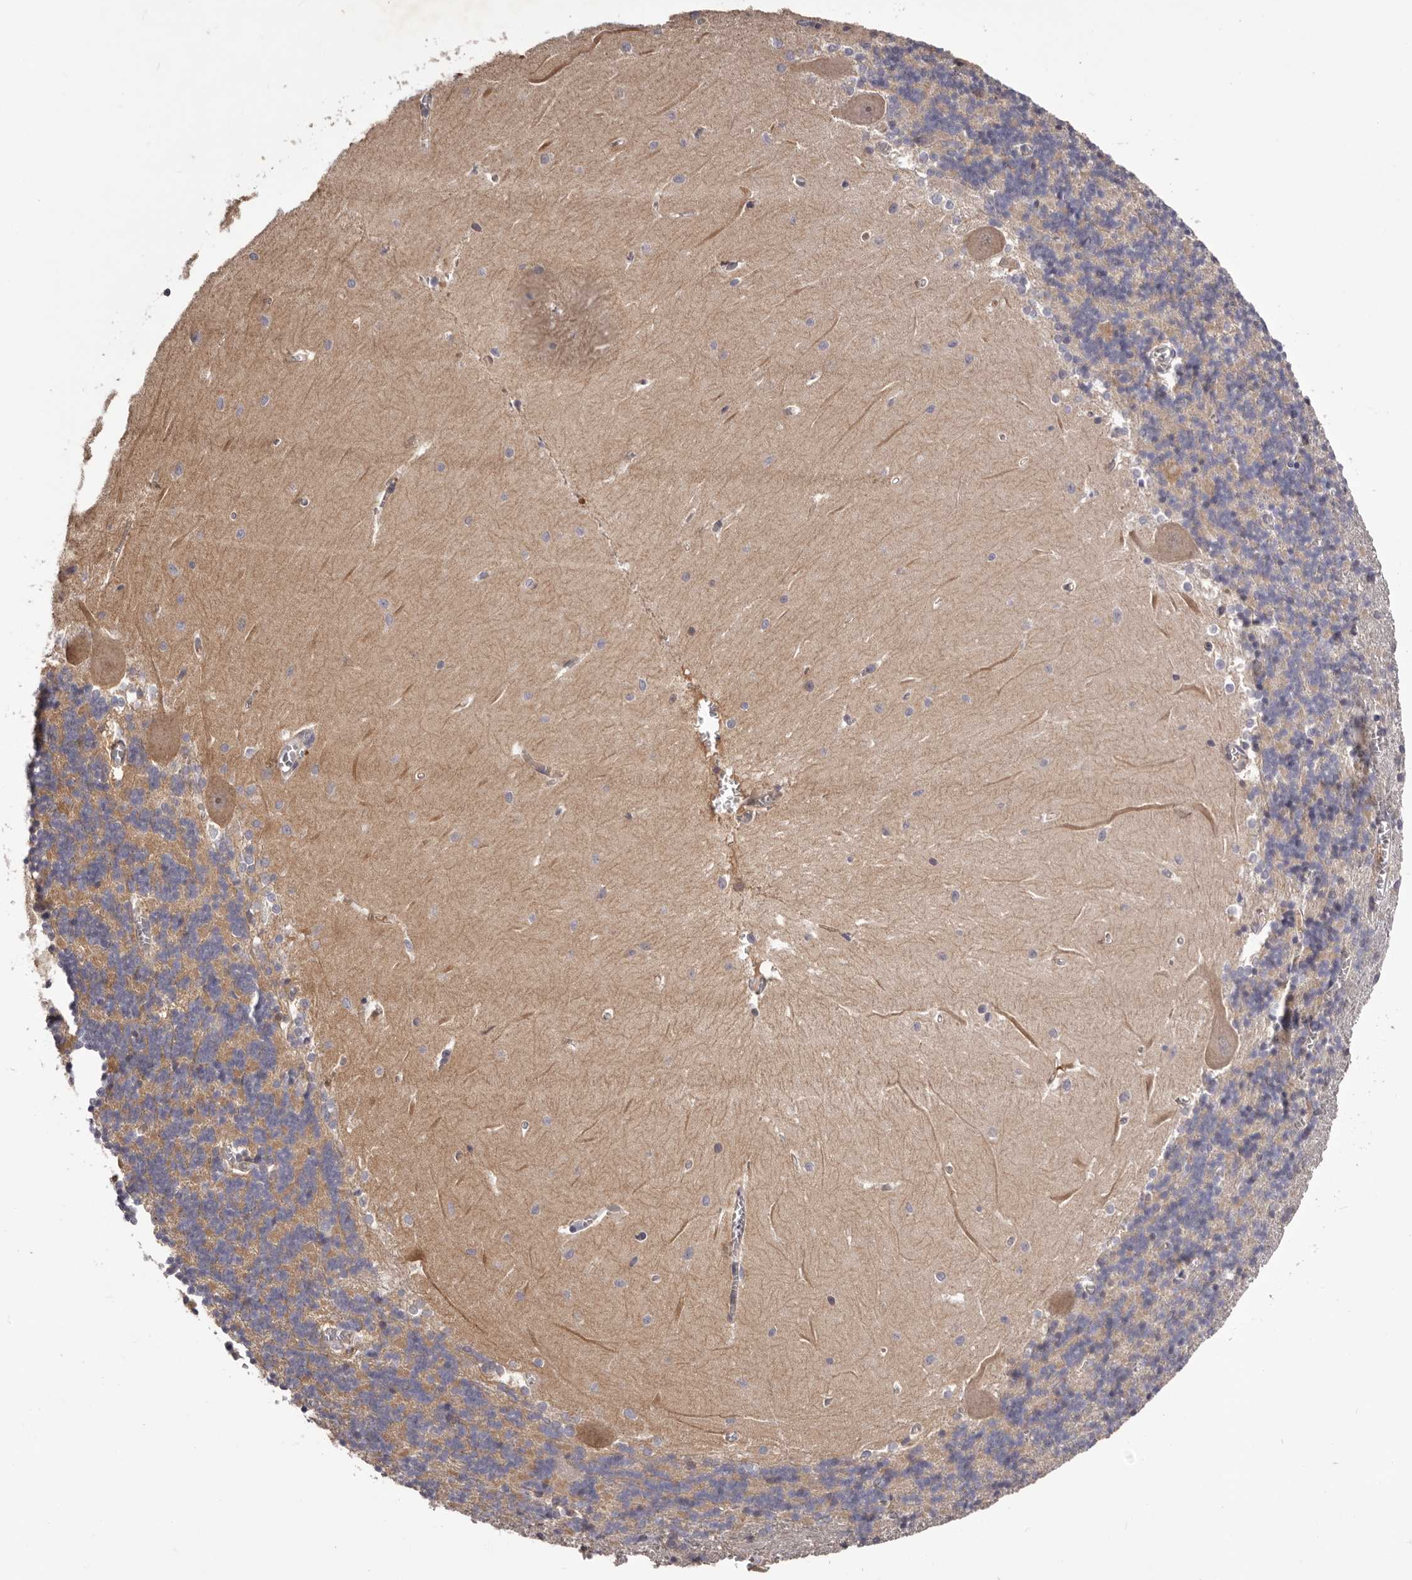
{"staining": {"intensity": "moderate", "quantity": "25%-75%", "location": "cytoplasmic/membranous"}, "tissue": "cerebellum", "cell_type": "Cells in granular layer", "image_type": "normal", "snomed": [{"axis": "morphology", "description": "Normal tissue, NOS"}, {"axis": "topography", "description": "Cerebellum"}], "caption": "The image demonstrates a brown stain indicating the presence of a protein in the cytoplasmic/membranous of cells in granular layer in cerebellum.", "gene": "LTV1", "patient": {"sex": "male", "age": 37}}